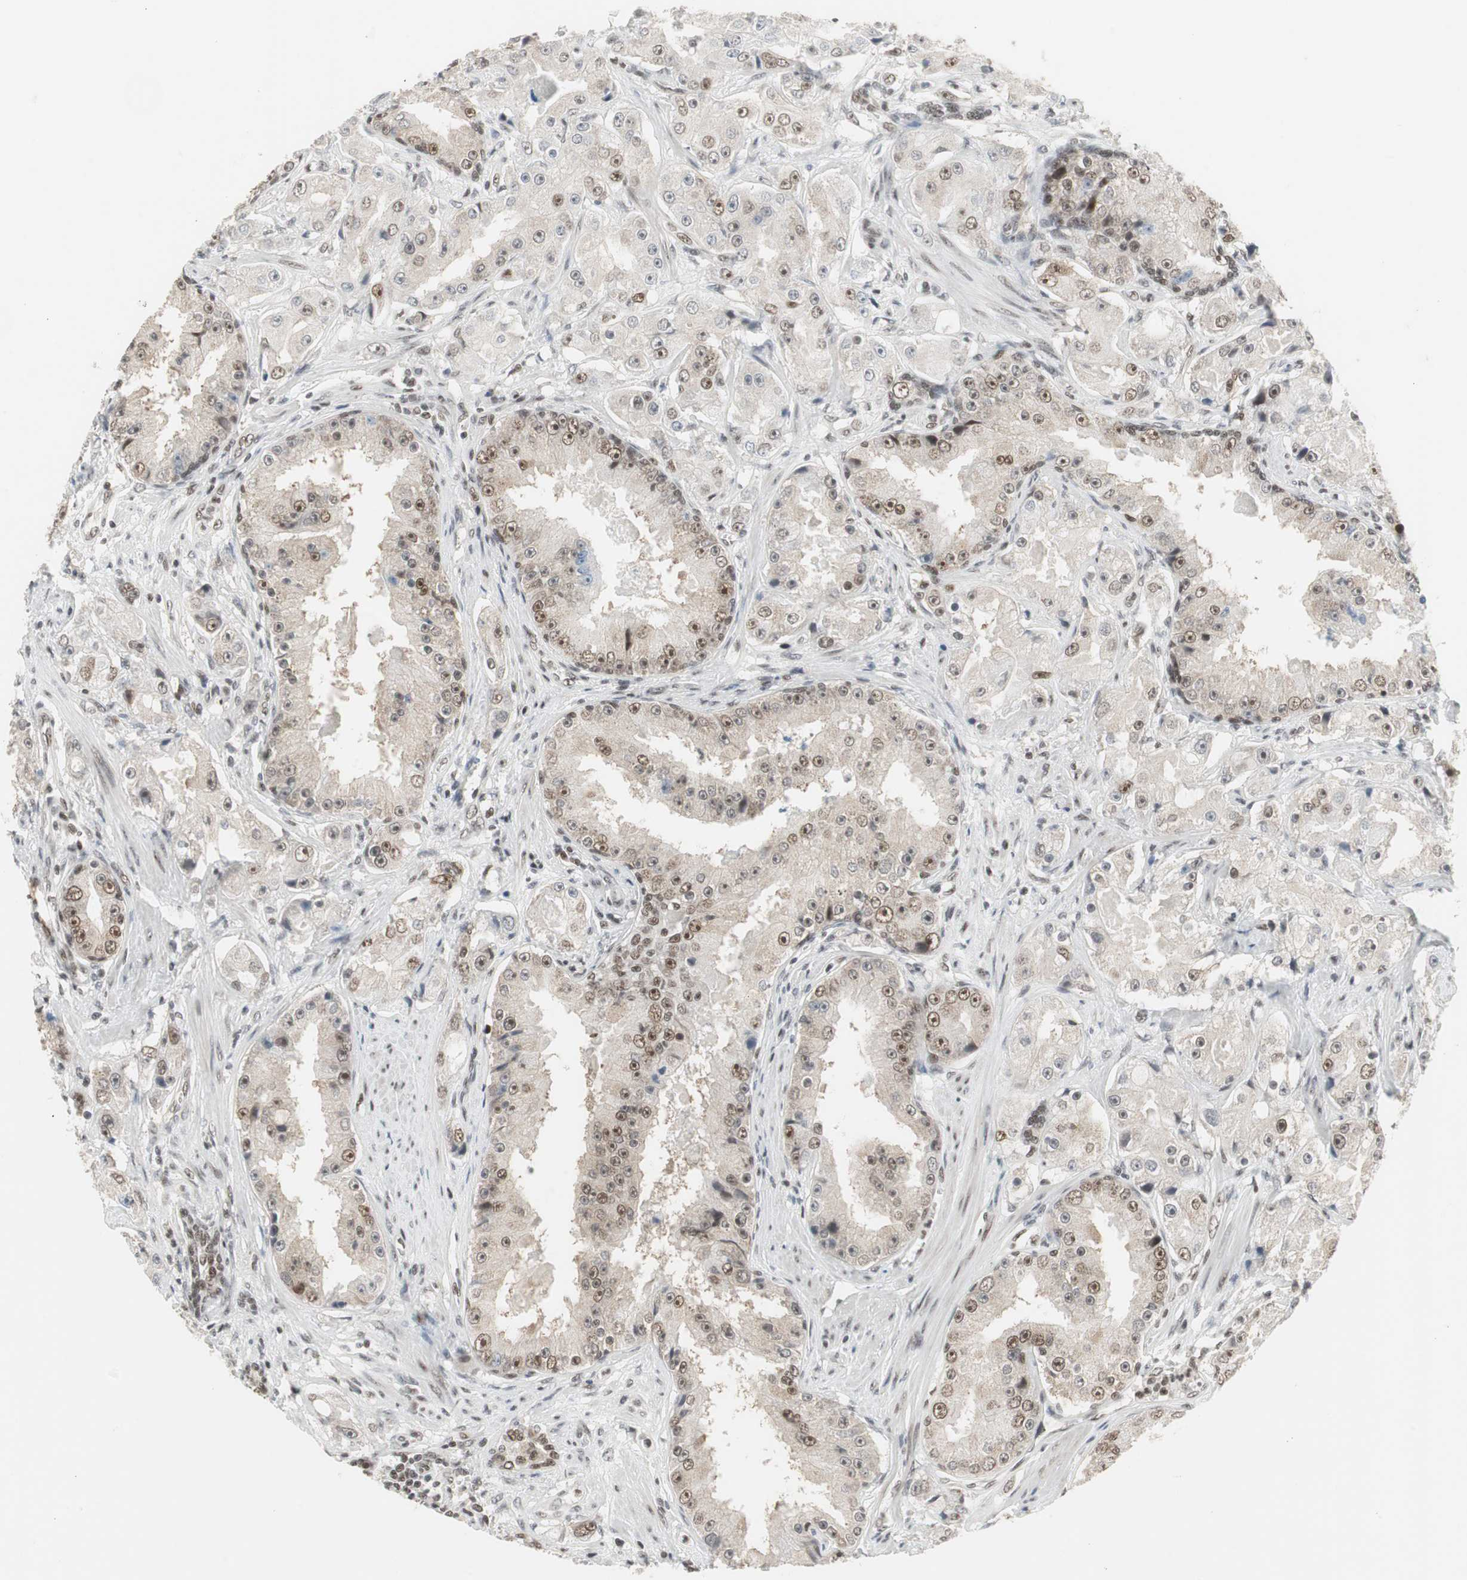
{"staining": {"intensity": "moderate", "quantity": ">75%", "location": "nuclear"}, "tissue": "prostate cancer", "cell_type": "Tumor cells", "image_type": "cancer", "snomed": [{"axis": "morphology", "description": "Adenocarcinoma, High grade"}, {"axis": "topography", "description": "Prostate"}], "caption": "Prostate cancer (adenocarcinoma (high-grade)) stained with a brown dye displays moderate nuclear positive expression in about >75% of tumor cells.", "gene": "RTF1", "patient": {"sex": "male", "age": 73}}